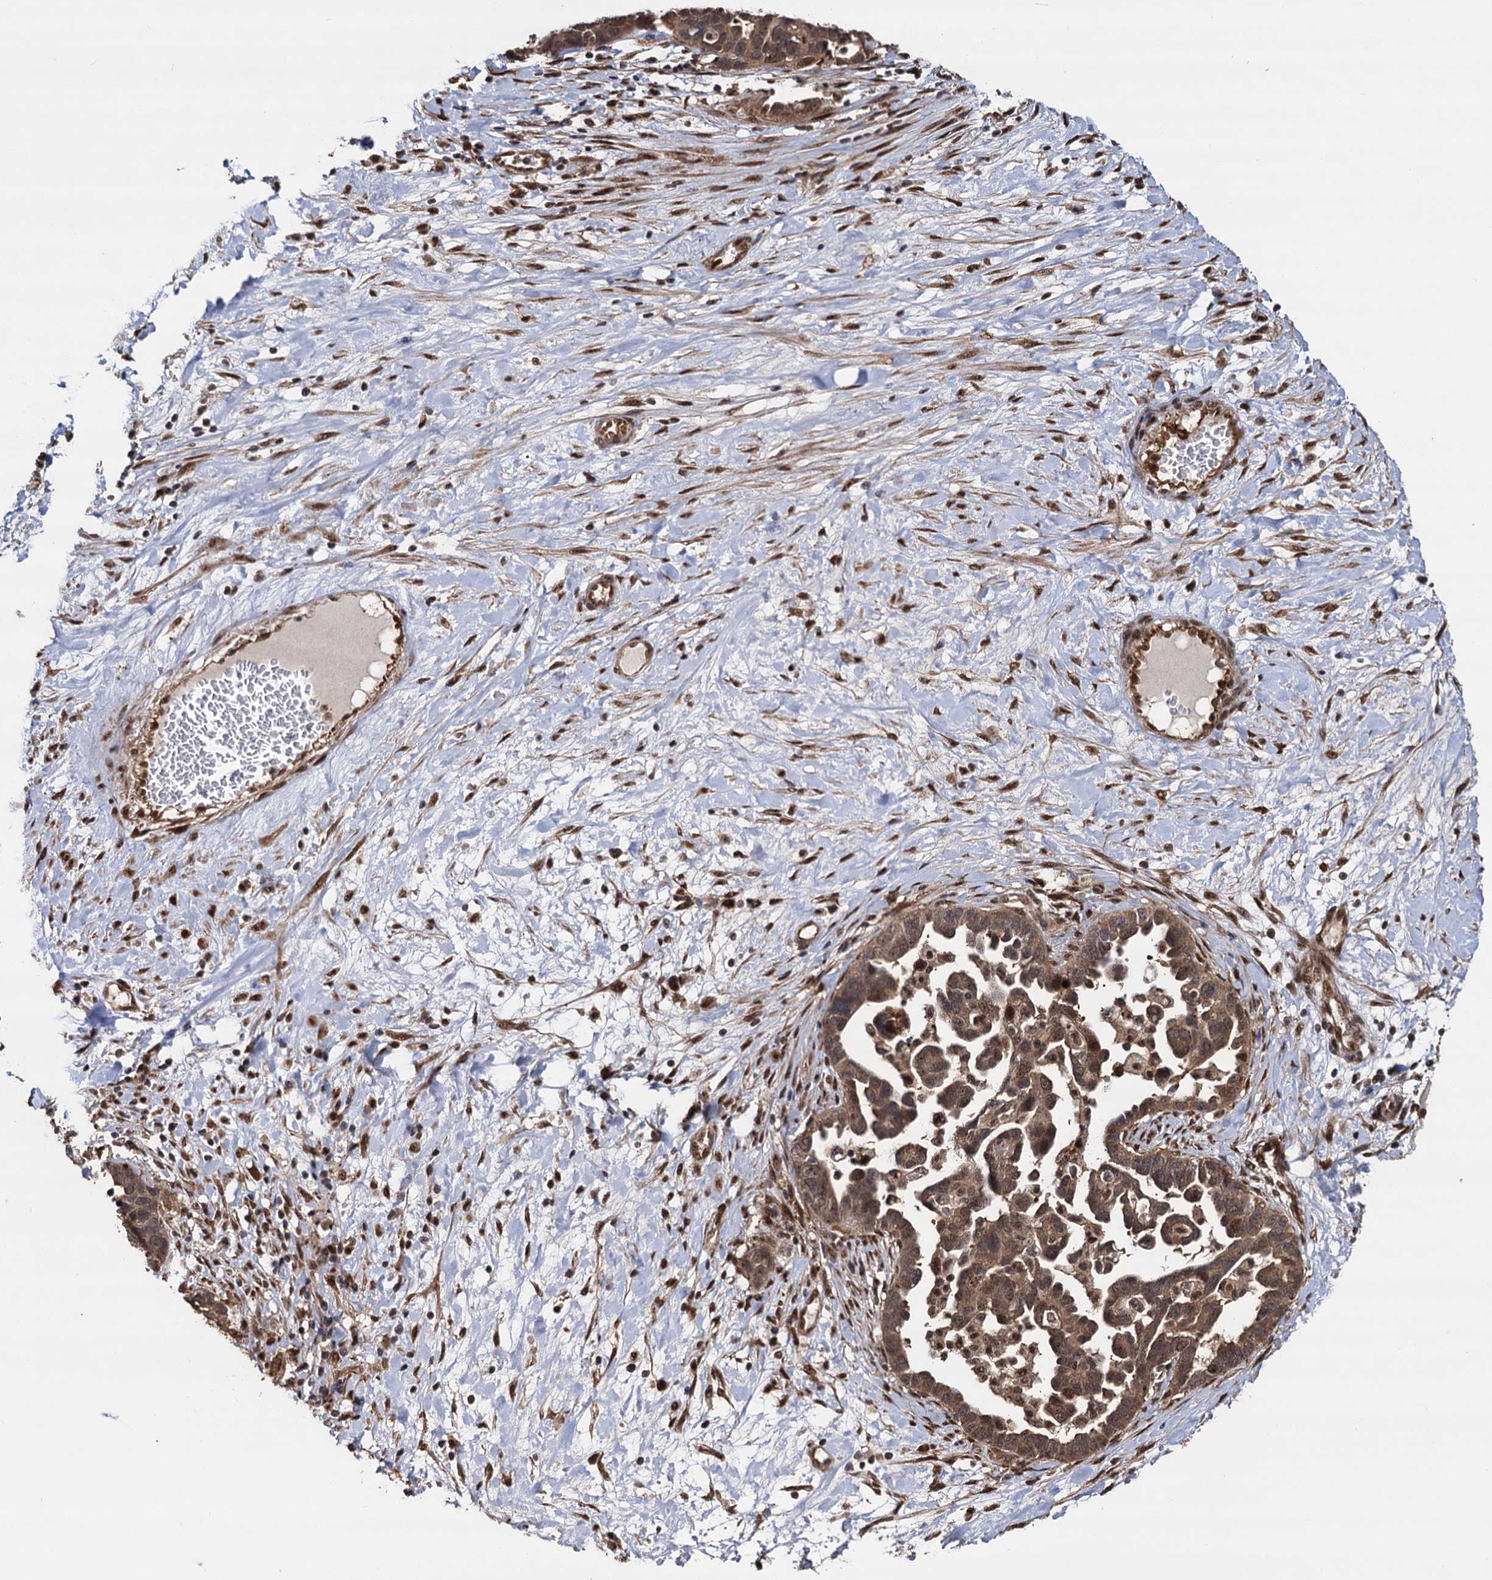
{"staining": {"intensity": "moderate", "quantity": ">75%", "location": "cytoplasmic/membranous,nuclear"}, "tissue": "ovarian cancer", "cell_type": "Tumor cells", "image_type": "cancer", "snomed": [{"axis": "morphology", "description": "Cystadenocarcinoma, serous, NOS"}, {"axis": "topography", "description": "Ovary"}], "caption": "Approximately >75% of tumor cells in human ovarian cancer exhibit moderate cytoplasmic/membranous and nuclear protein staining as visualized by brown immunohistochemical staining.", "gene": "PIGB", "patient": {"sex": "female", "age": 54}}